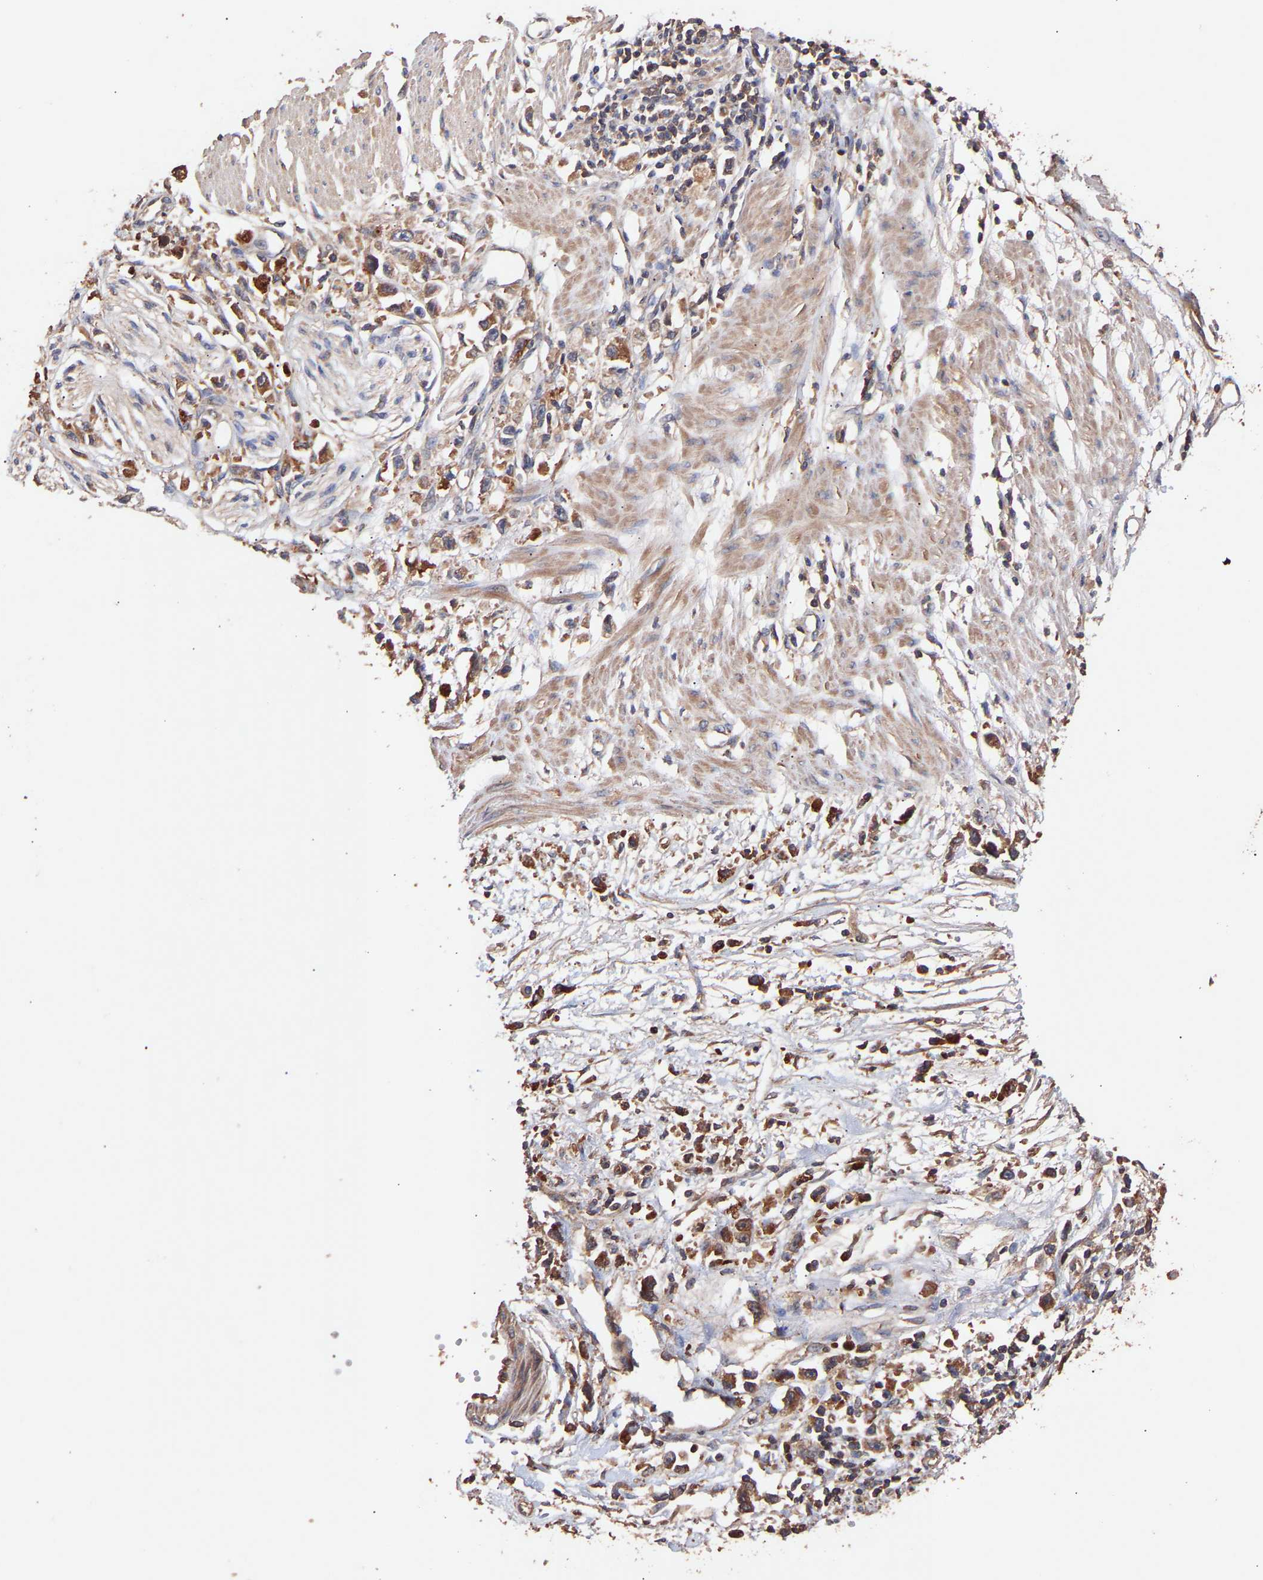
{"staining": {"intensity": "moderate", "quantity": ">75%", "location": "cytoplasmic/membranous"}, "tissue": "stomach cancer", "cell_type": "Tumor cells", "image_type": "cancer", "snomed": [{"axis": "morphology", "description": "Adenocarcinoma, NOS"}, {"axis": "topography", "description": "Stomach"}], "caption": "Immunohistochemical staining of adenocarcinoma (stomach) demonstrates moderate cytoplasmic/membranous protein expression in about >75% of tumor cells.", "gene": "TMEM268", "patient": {"sex": "female", "age": 59}}